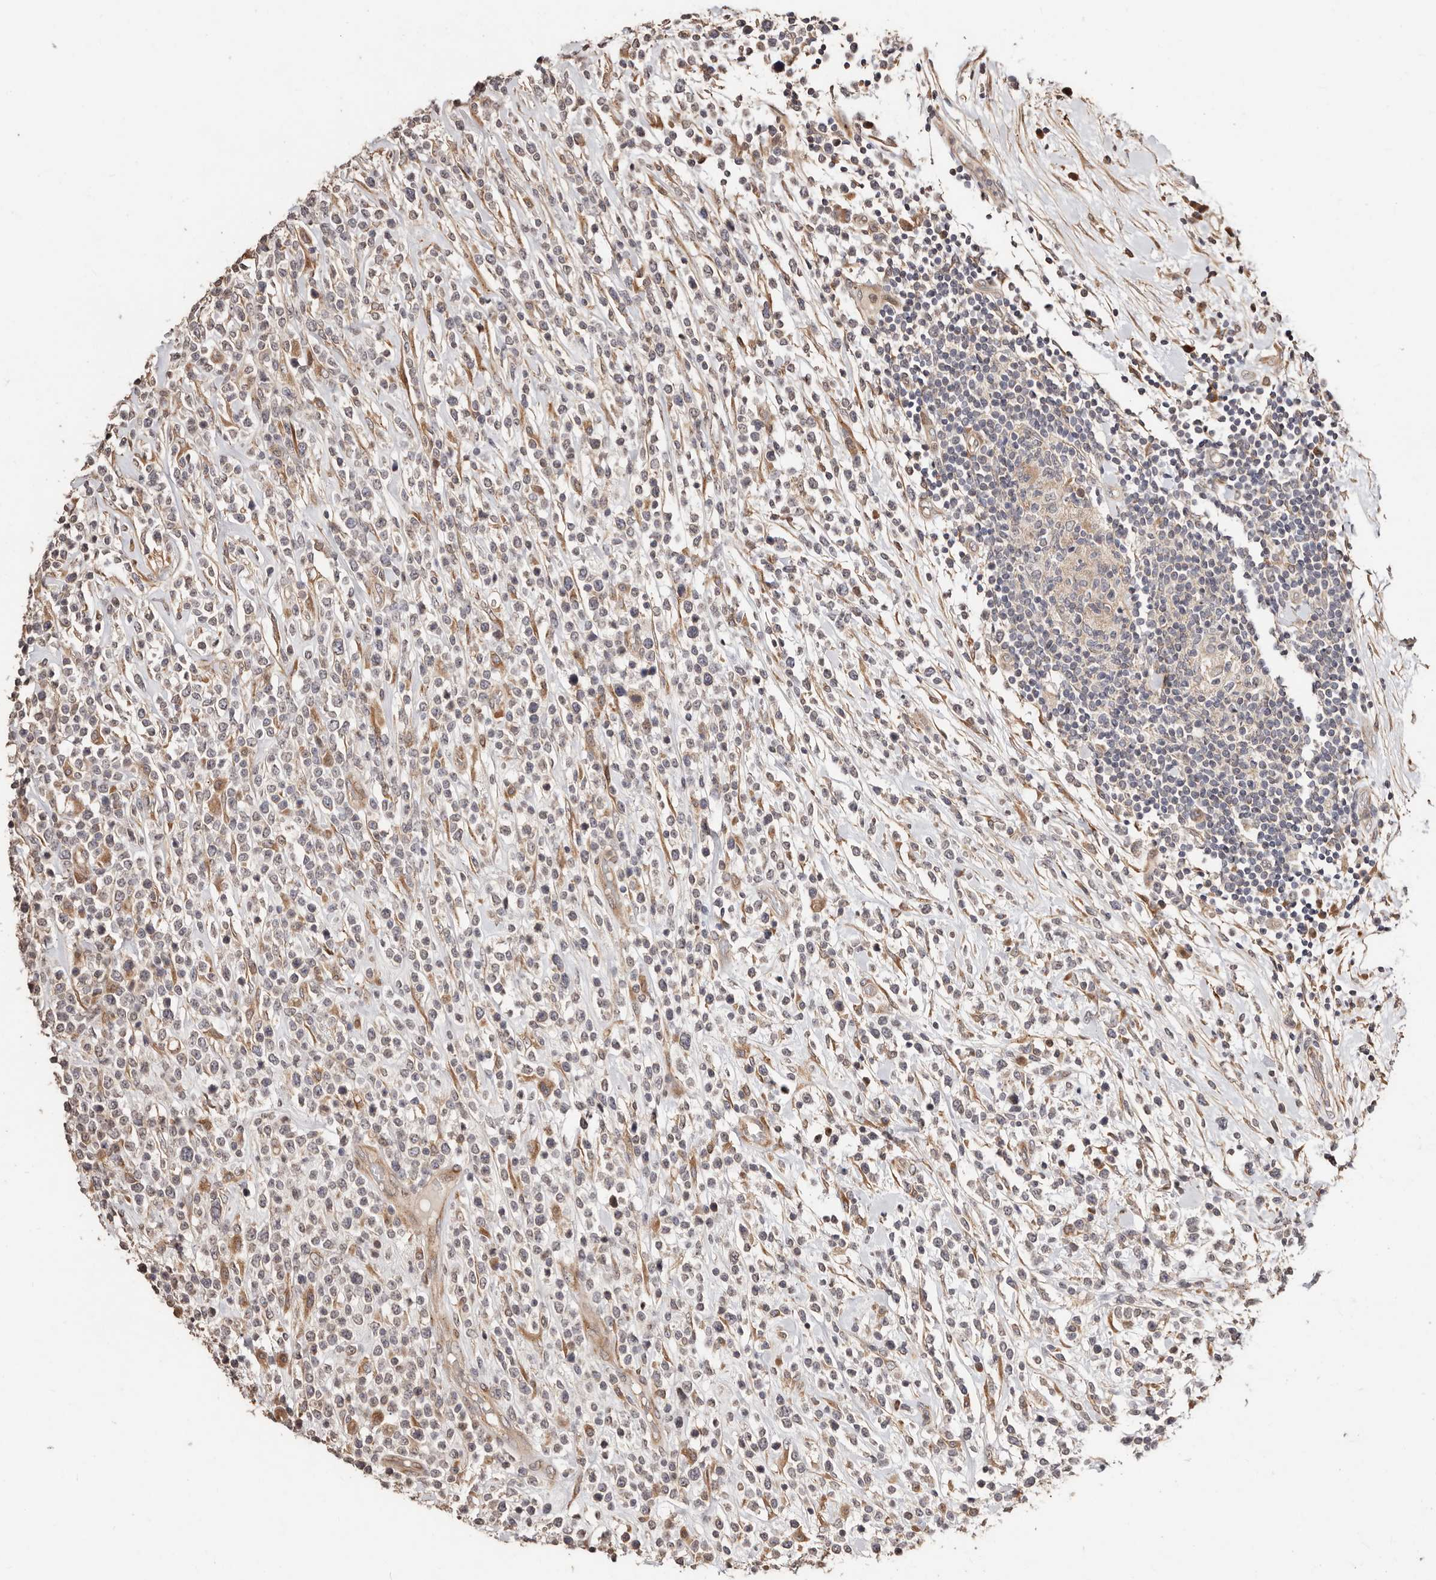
{"staining": {"intensity": "weak", "quantity": "25%-75%", "location": "cytoplasmic/membranous"}, "tissue": "lymphoma", "cell_type": "Tumor cells", "image_type": "cancer", "snomed": [{"axis": "morphology", "description": "Malignant lymphoma, non-Hodgkin's type, High grade"}, {"axis": "topography", "description": "Colon"}], "caption": "Immunohistochemical staining of high-grade malignant lymphoma, non-Hodgkin's type exhibits low levels of weak cytoplasmic/membranous positivity in approximately 25%-75% of tumor cells.", "gene": "APOL6", "patient": {"sex": "female", "age": 53}}